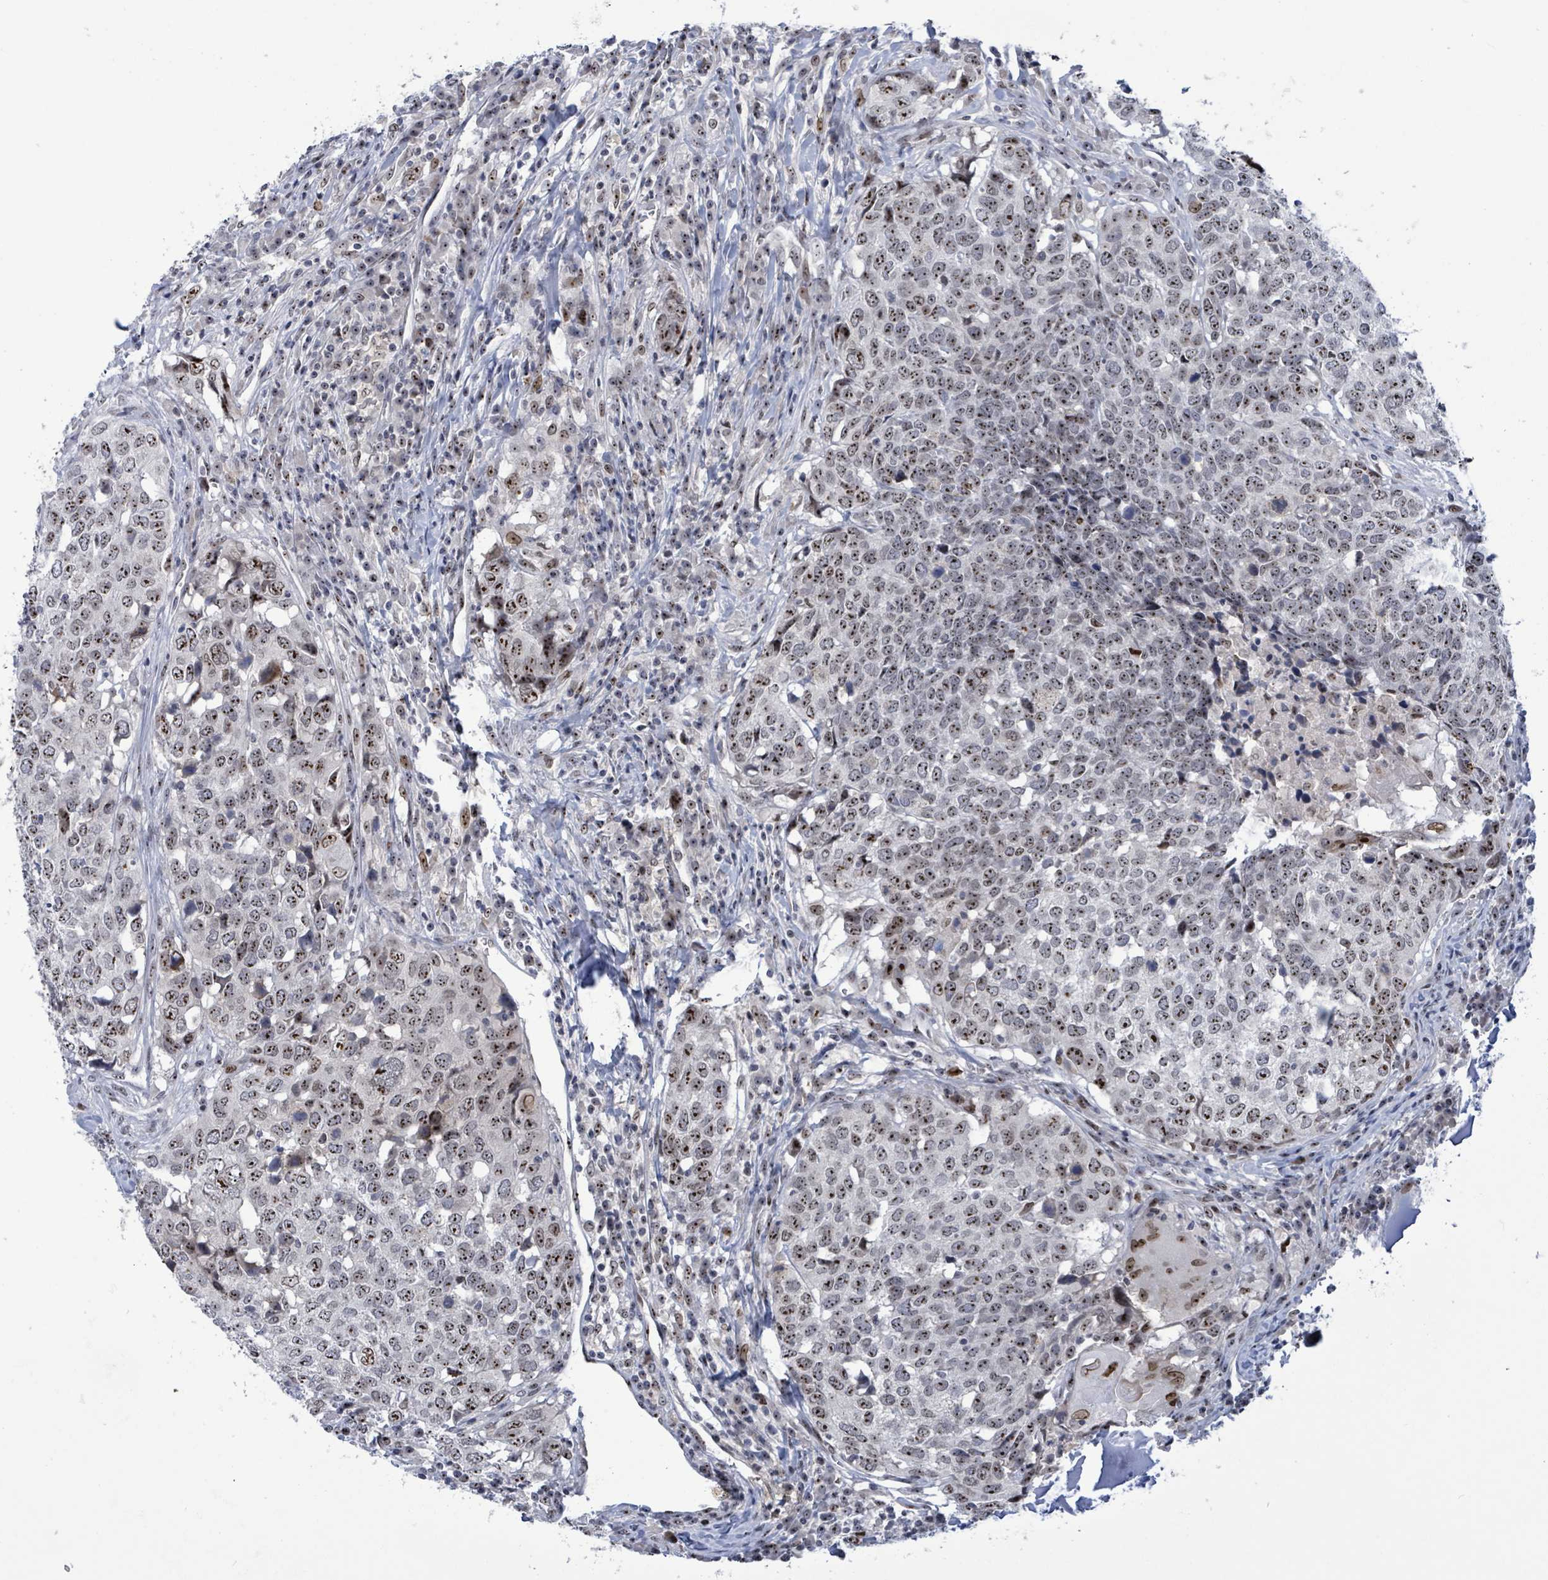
{"staining": {"intensity": "moderate", "quantity": ">75%", "location": "nuclear"}, "tissue": "head and neck cancer", "cell_type": "Tumor cells", "image_type": "cancer", "snomed": [{"axis": "morphology", "description": "Normal tissue, NOS"}, {"axis": "morphology", "description": "Squamous cell carcinoma, NOS"}, {"axis": "topography", "description": "Skeletal muscle"}, {"axis": "topography", "description": "Vascular tissue"}, {"axis": "topography", "description": "Peripheral nerve tissue"}, {"axis": "topography", "description": "Head-Neck"}], "caption": "Brown immunohistochemical staining in head and neck cancer displays moderate nuclear staining in approximately >75% of tumor cells.", "gene": "RRN3", "patient": {"sex": "male", "age": 66}}